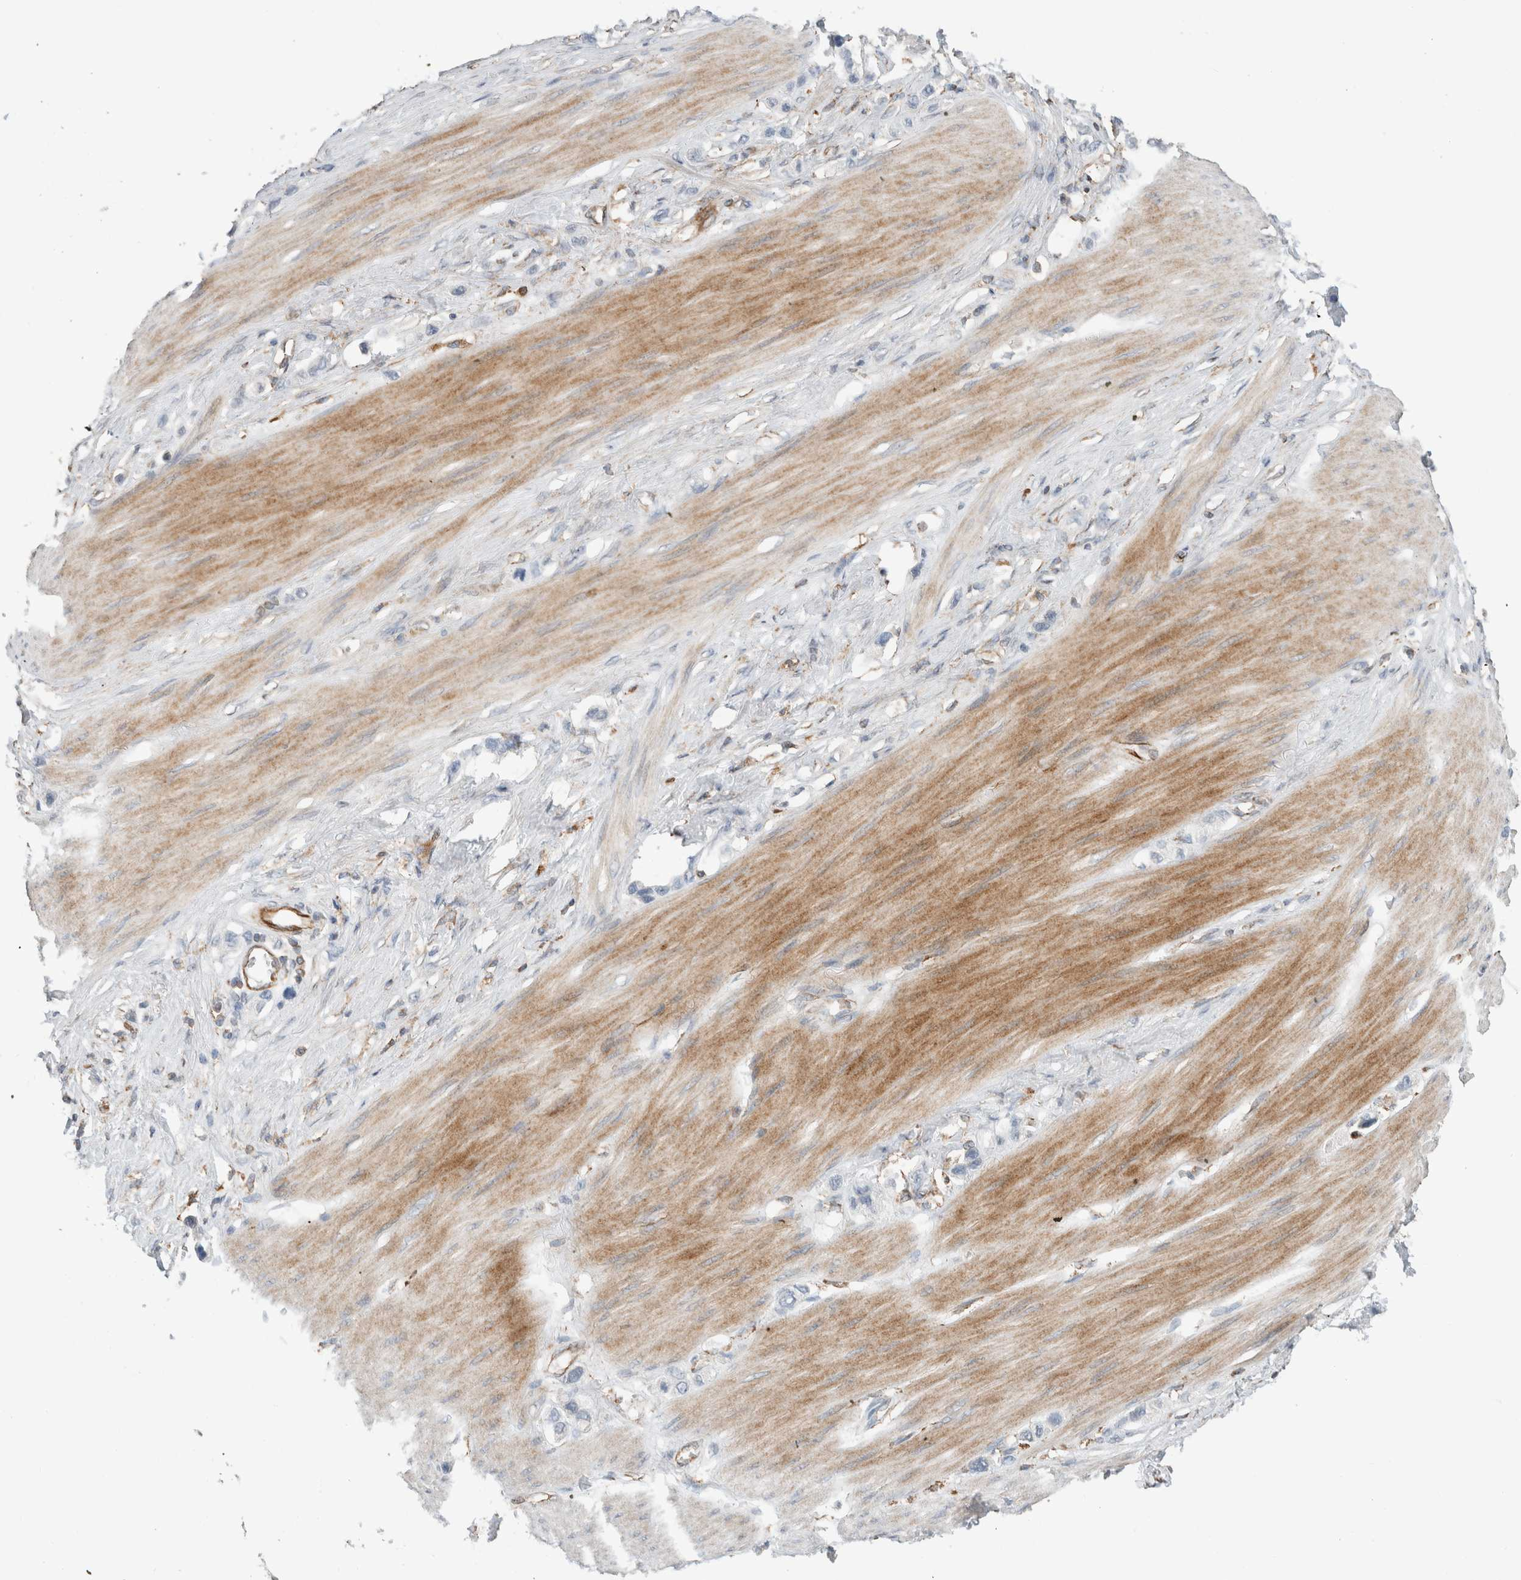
{"staining": {"intensity": "negative", "quantity": "none", "location": "none"}, "tissue": "stomach cancer", "cell_type": "Tumor cells", "image_type": "cancer", "snomed": [{"axis": "morphology", "description": "Adenocarcinoma, NOS"}, {"axis": "topography", "description": "Stomach"}], "caption": "Stomach adenocarcinoma was stained to show a protein in brown. There is no significant positivity in tumor cells.", "gene": "LY86", "patient": {"sex": "female", "age": 65}}